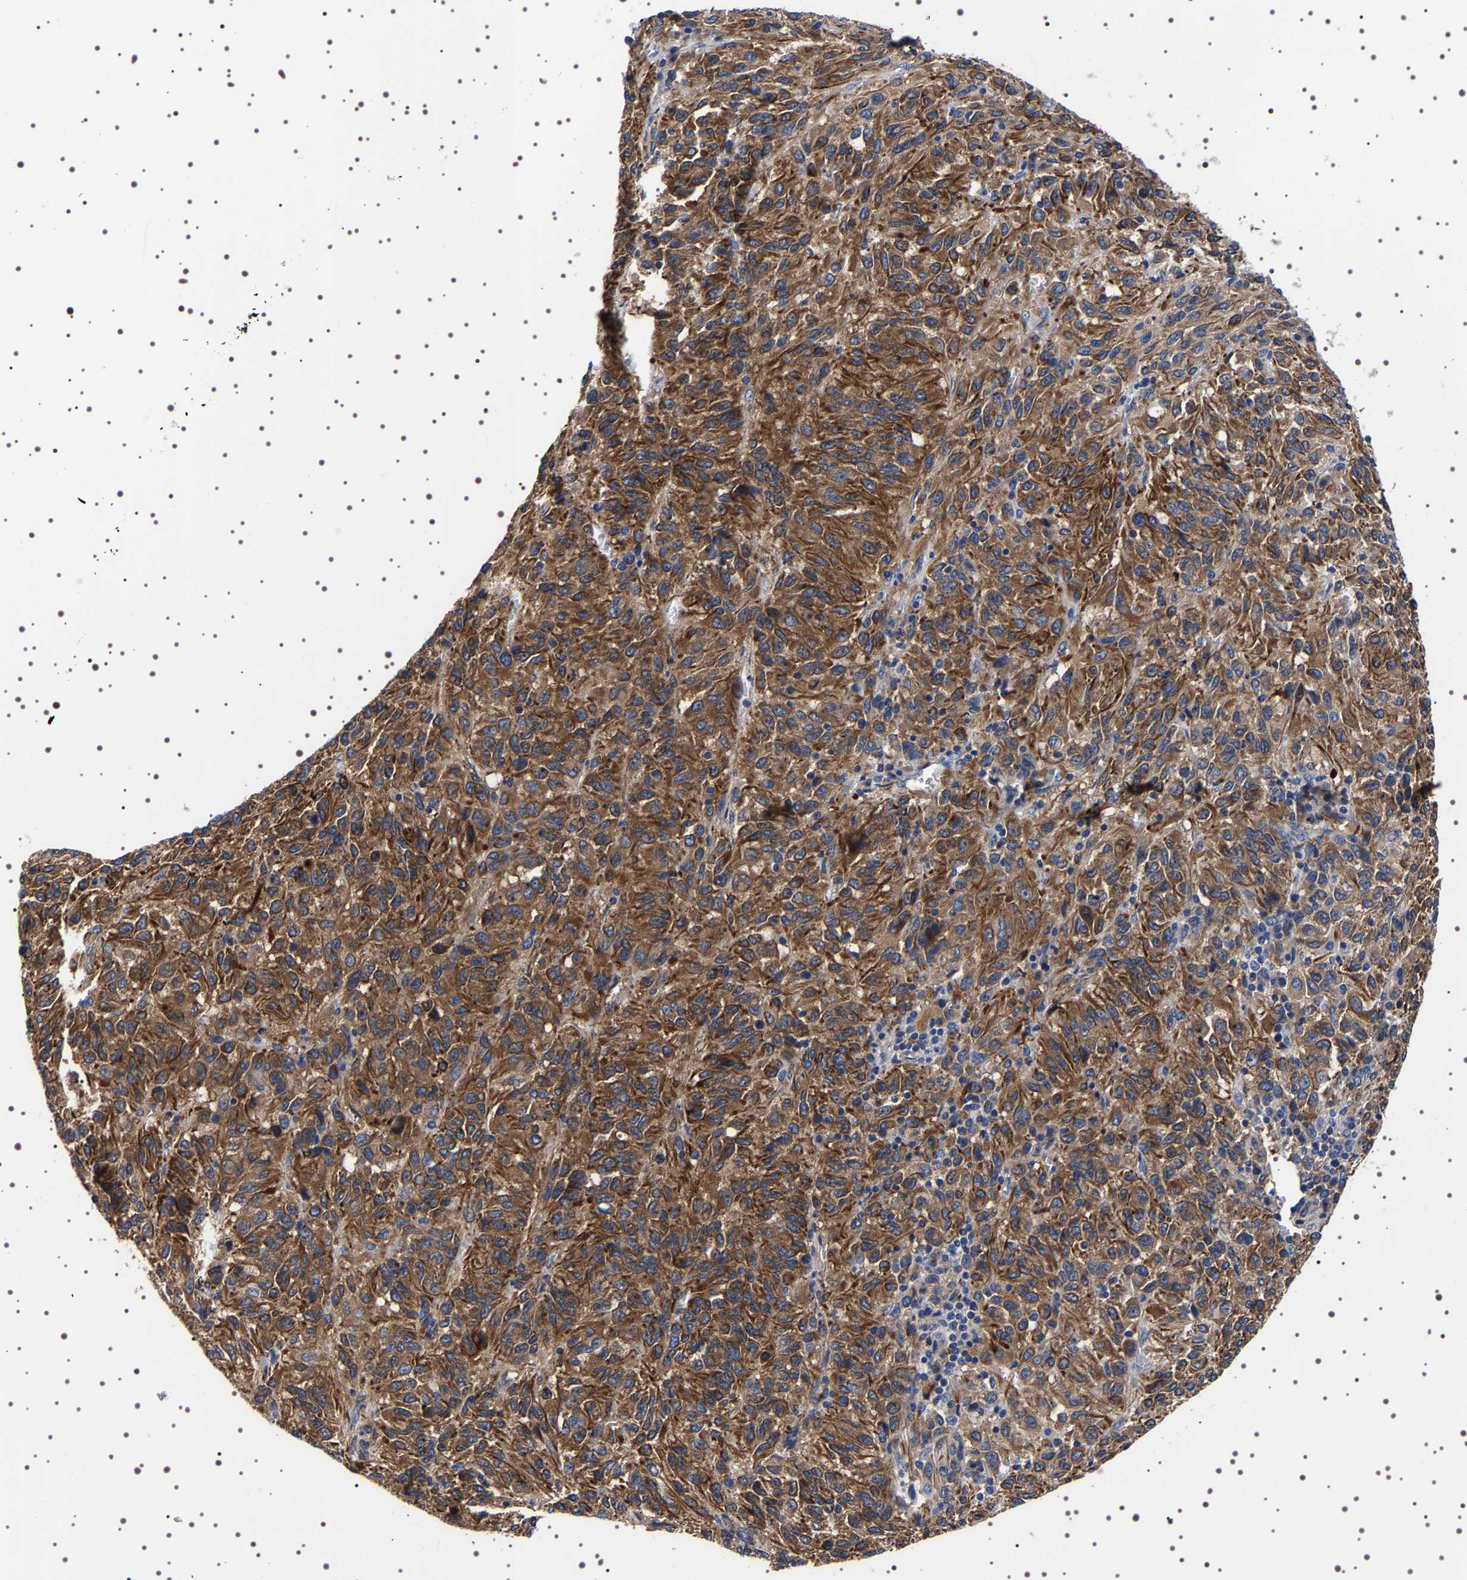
{"staining": {"intensity": "strong", "quantity": ">75%", "location": "cytoplasmic/membranous"}, "tissue": "melanoma", "cell_type": "Tumor cells", "image_type": "cancer", "snomed": [{"axis": "morphology", "description": "Malignant melanoma, Metastatic site"}, {"axis": "topography", "description": "Lung"}], "caption": "This micrograph exhibits melanoma stained with immunohistochemistry (IHC) to label a protein in brown. The cytoplasmic/membranous of tumor cells show strong positivity for the protein. Nuclei are counter-stained blue.", "gene": "DARS1", "patient": {"sex": "male", "age": 64}}